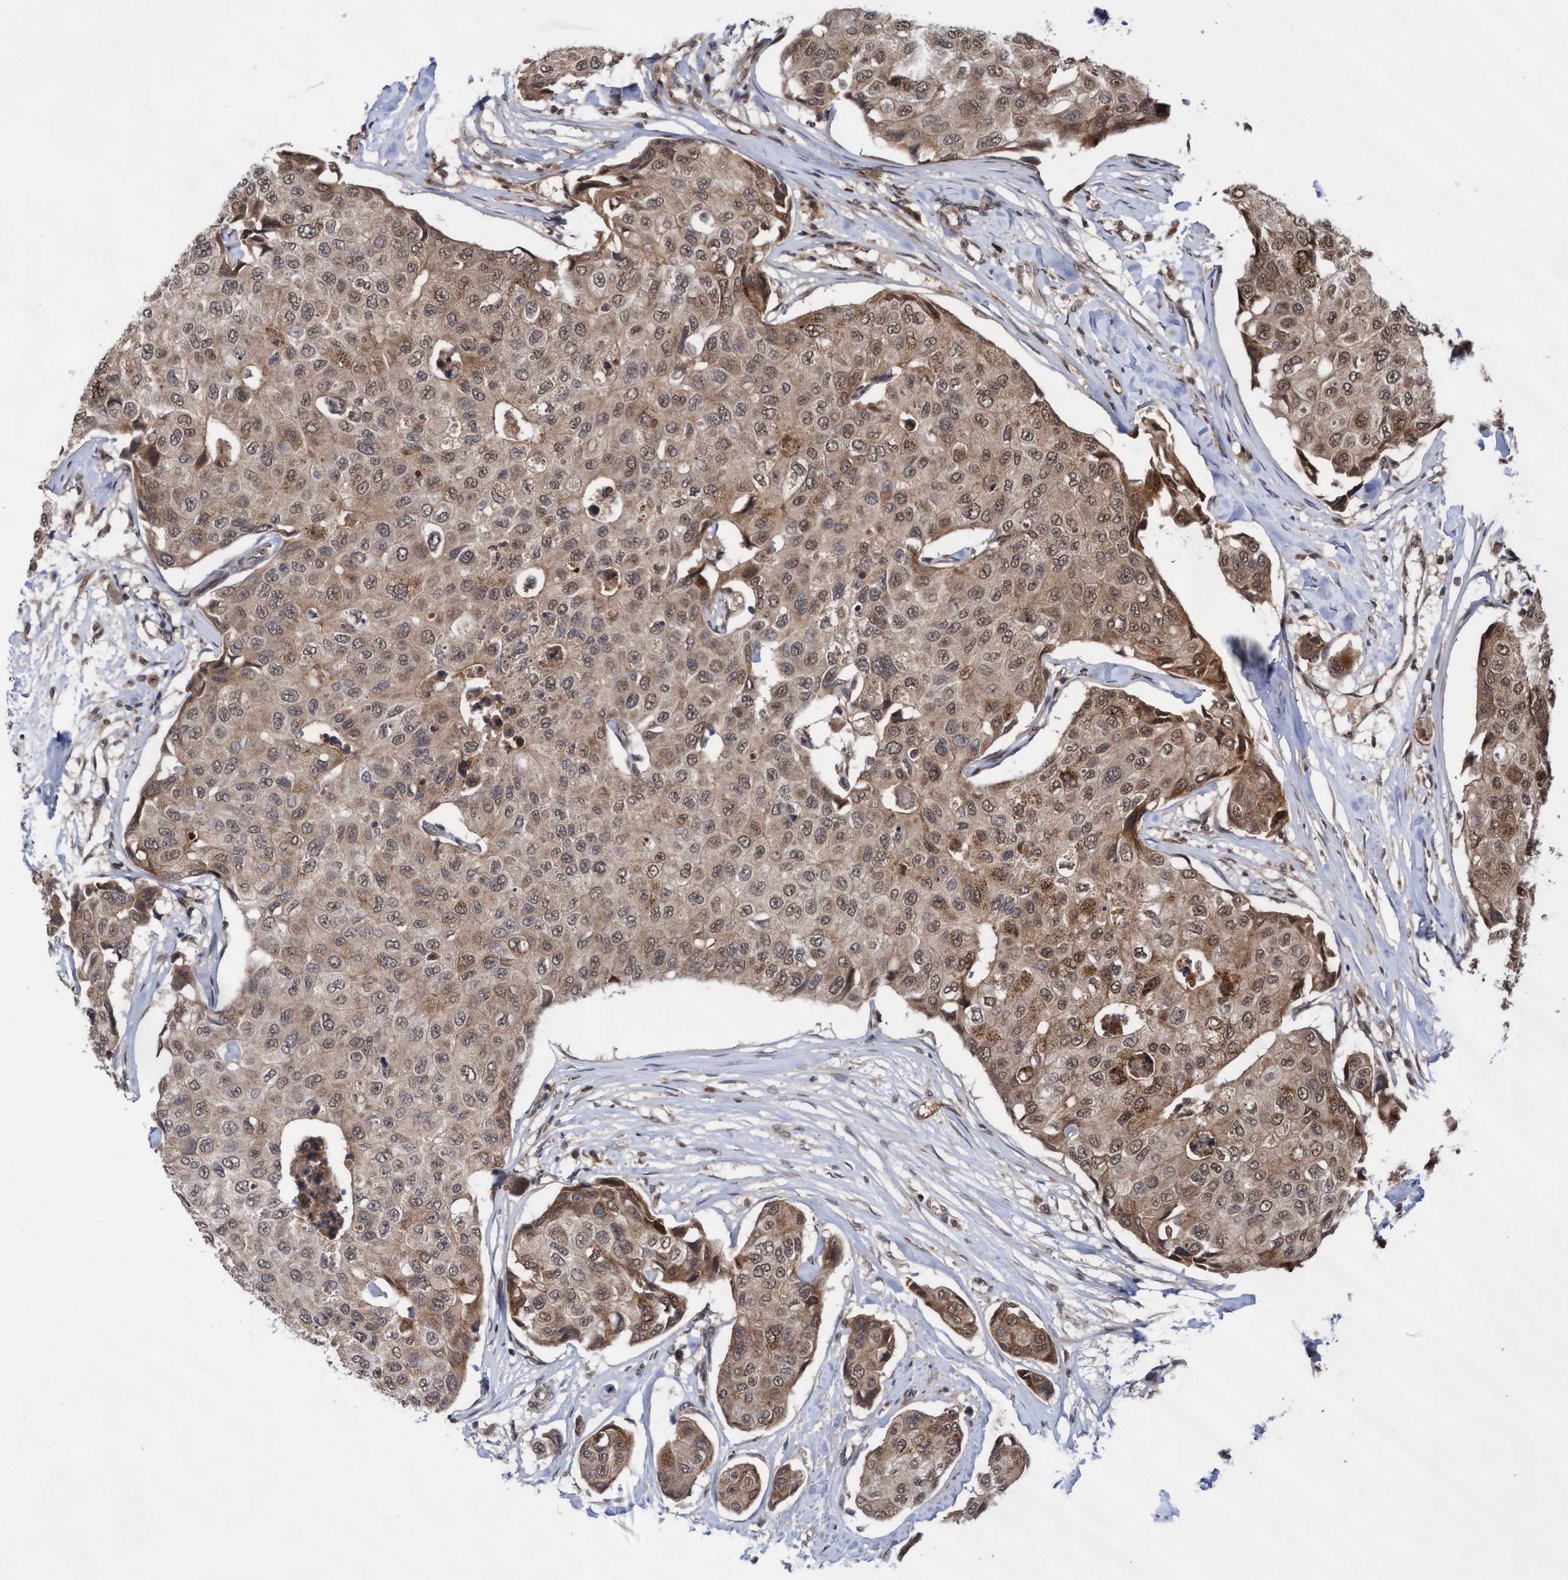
{"staining": {"intensity": "moderate", "quantity": ">75%", "location": "cytoplasmic/membranous,nuclear"}, "tissue": "breast cancer", "cell_type": "Tumor cells", "image_type": "cancer", "snomed": [{"axis": "morphology", "description": "Duct carcinoma"}, {"axis": "topography", "description": "Breast"}], "caption": "Intraductal carcinoma (breast) tissue shows moderate cytoplasmic/membranous and nuclear positivity in about >75% of tumor cells", "gene": "WASF1", "patient": {"sex": "female", "age": 80}}